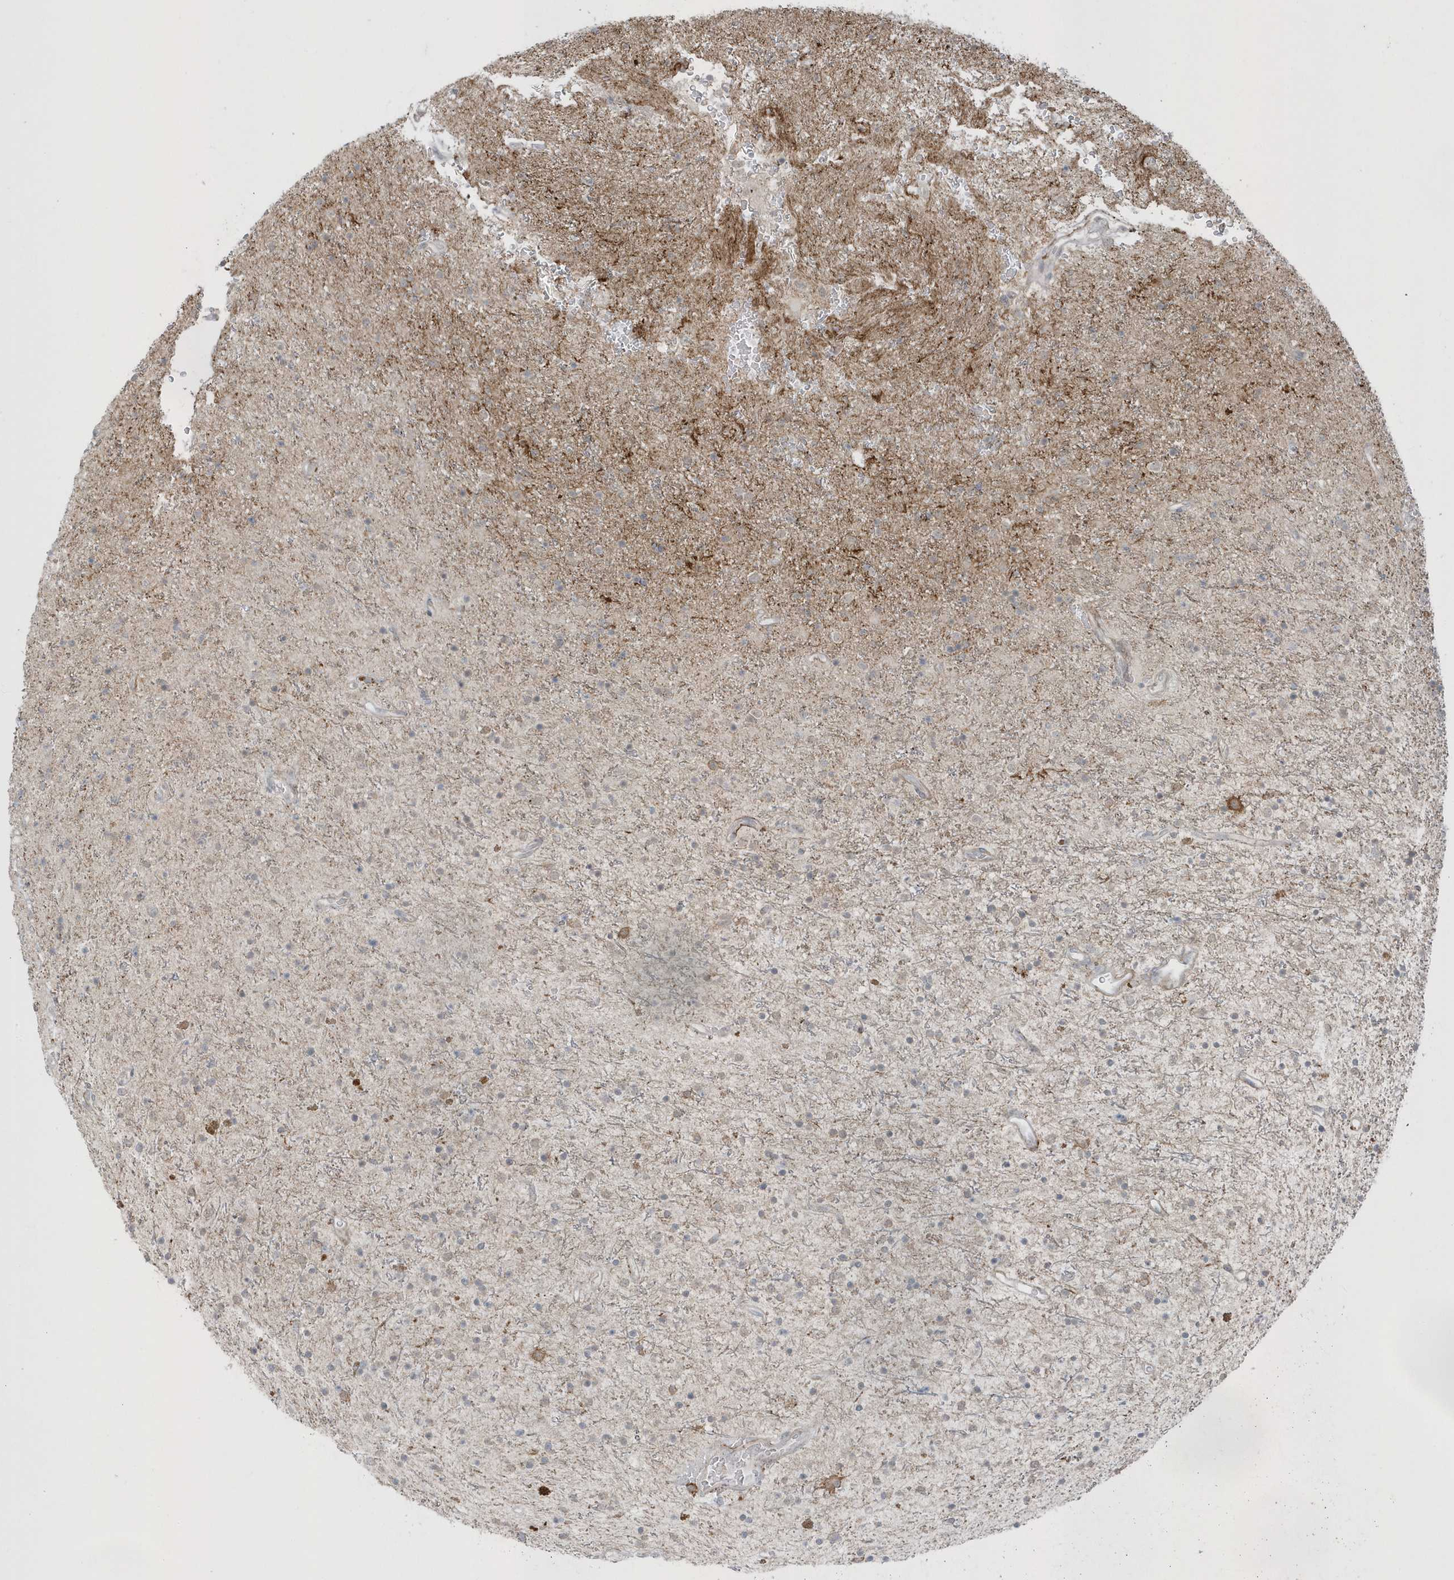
{"staining": {"intensity": "negative", "quantity": "none", "location": "none"}, "tissue": "glioma", "cell_type": "Tumor cells", "image_type": "cancer", "snomed": [{"axis": "morphology", "description": "Glioma, malignant, High grade"}, {"axis": "topography", "description": "Brain"}], "caption": "Immunohistochemistry histopathology image of human malignant glioma (high-grade) stained for a protein (brown), which exhibits no positivity in tumor cells. (Brightfield microscopy of DAB IHC at high magnification).", "gene": "PARD3B", "patient": {"sex": "male", "age": 34}}